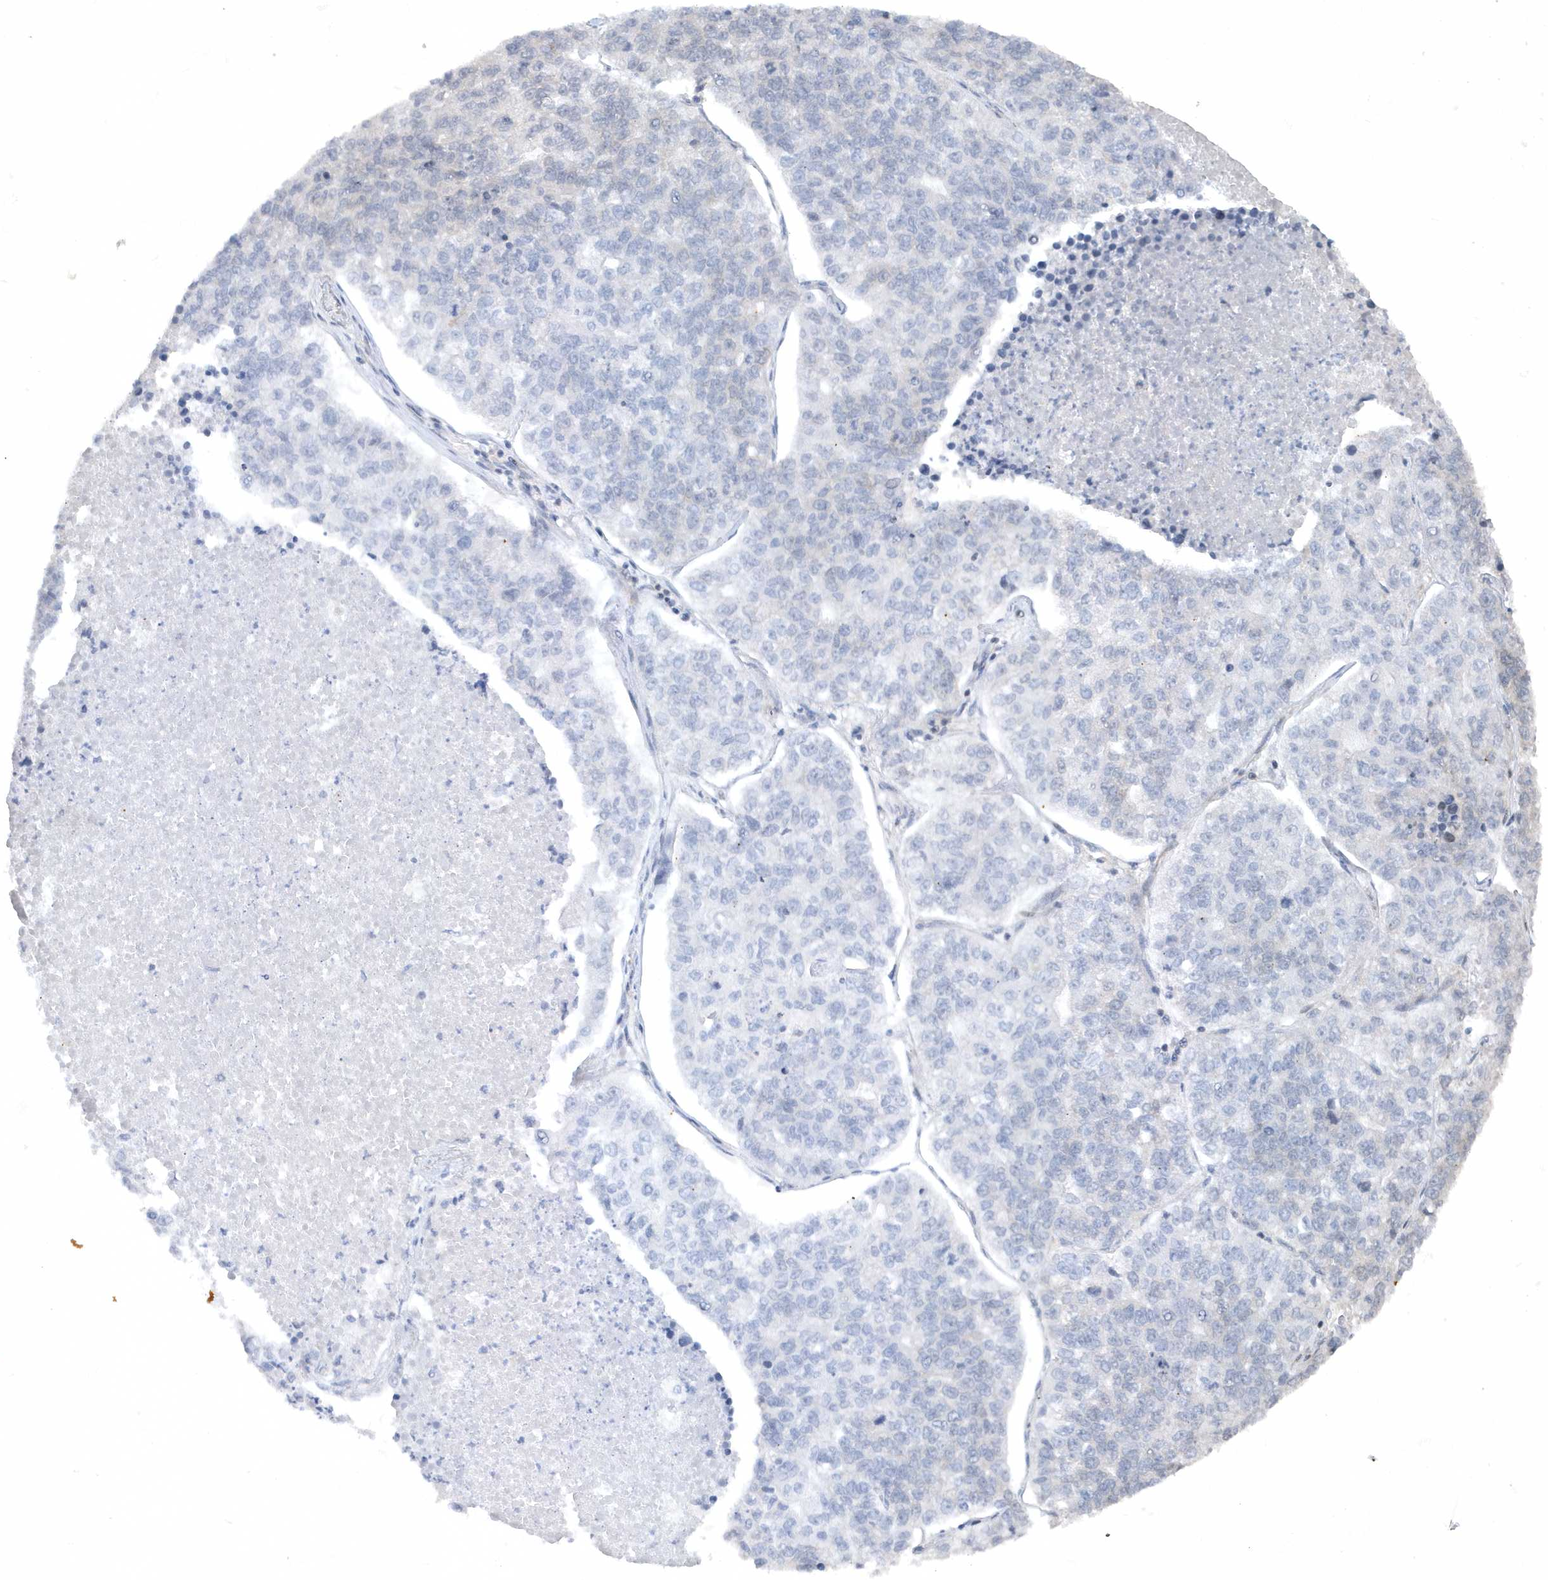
{"staining": {"intensity": "negative", "quantity": "none", "location": "none"}, "tissue": "lung cancer", "cell_type": "Tumor cells", "image_type": "cancer", "snomed": [{"axis": "morphology", "description": "Adenocarcinoma, NOS"}, {"axis": "topography", "description": "Lung"}], "caption": "A photomicrograph of lung adenocarcinoma stained for a protein reveals no brown staining in tumor cells.", "gene": "MAP7D3", "patient": {"sex": "male", "age": 49}}